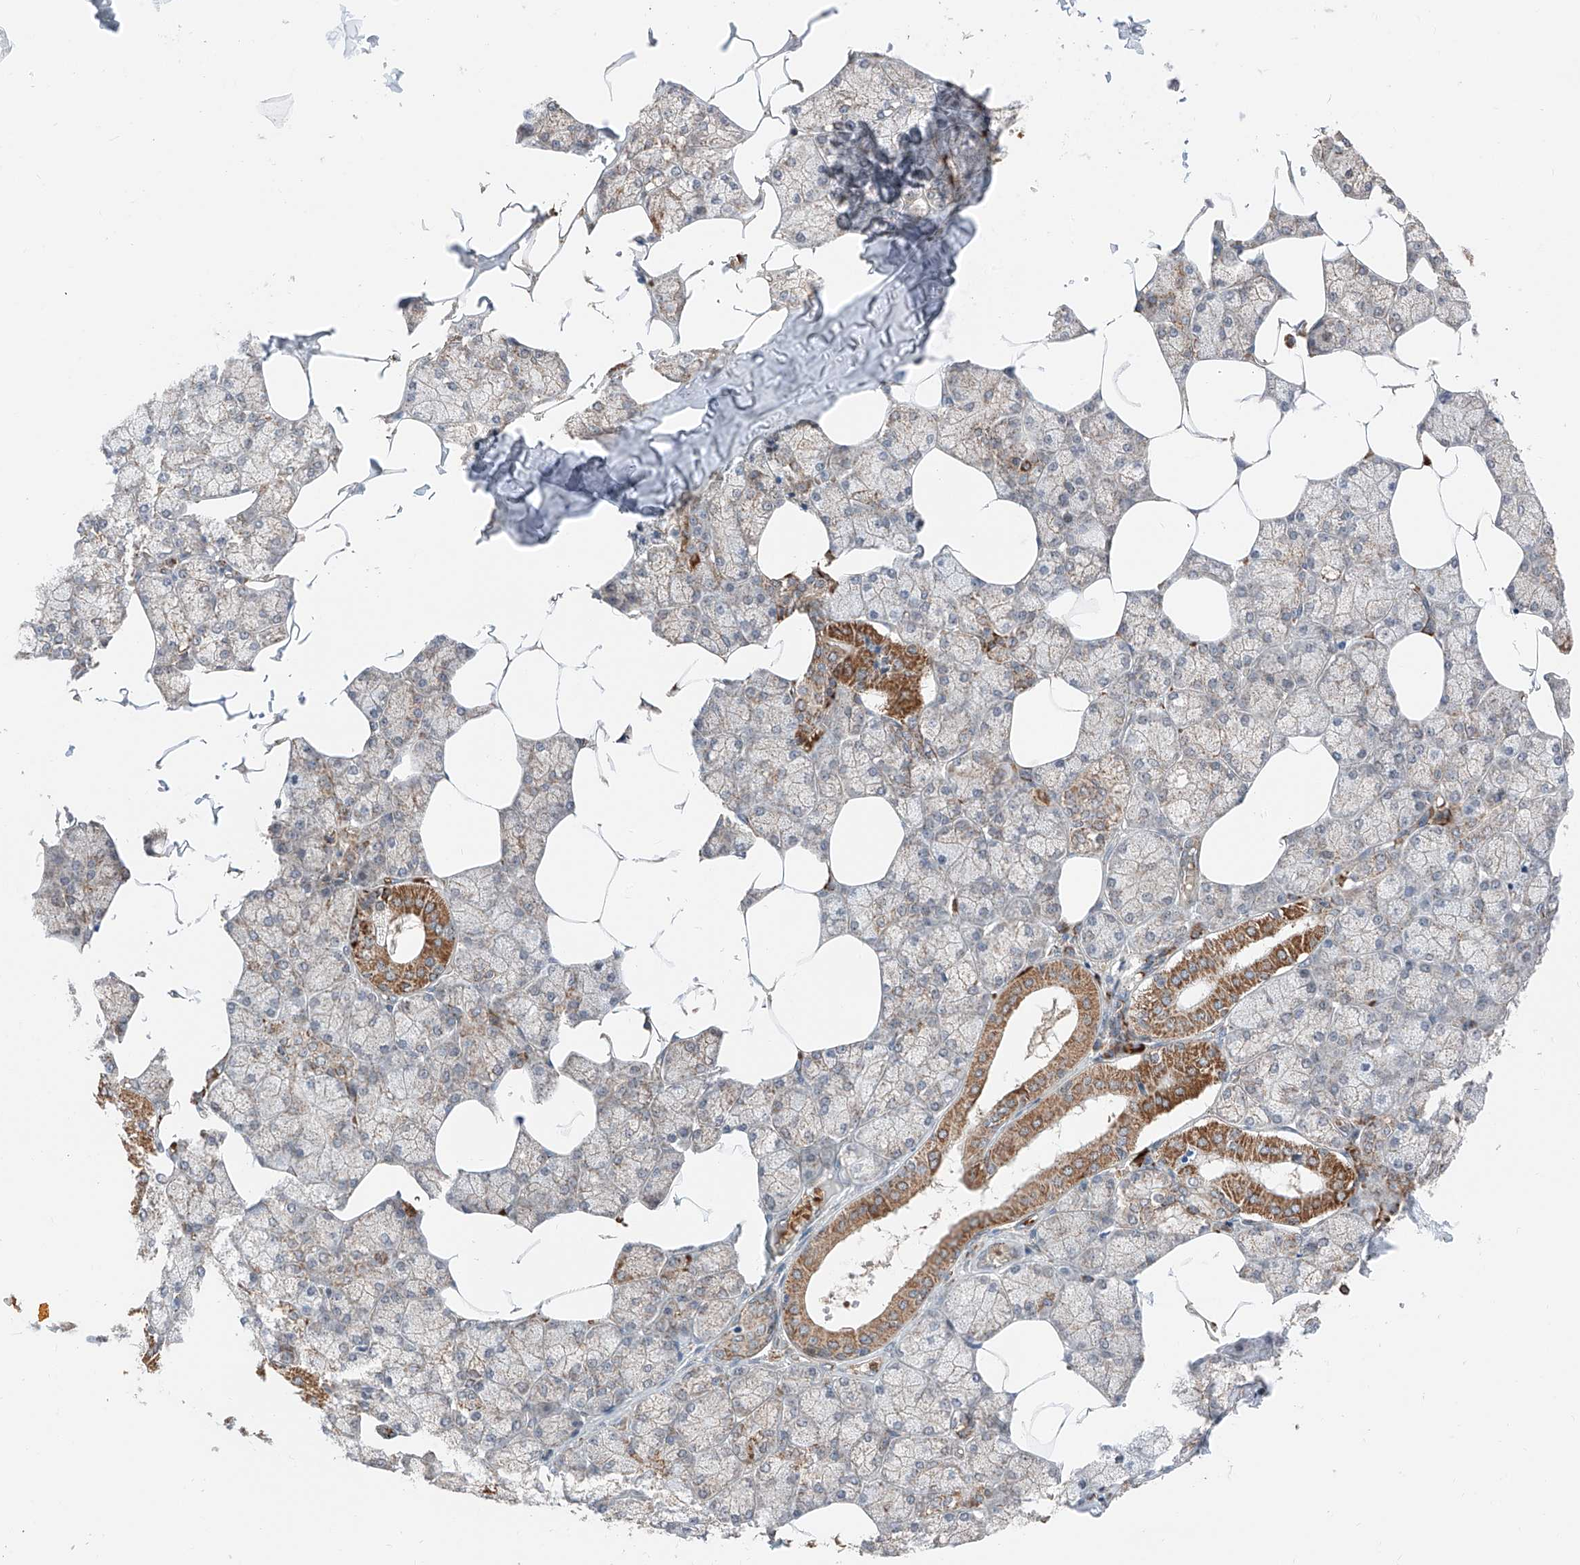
{"staining": {"intensity": "moderate", "quantity": "25%-75%", "location": "cytoplasmic/membranous"}, "tissue": "salivary gland", "cell_type": "Glandular cells", "image_type": "normal", "snomed": [{"axis": "morphology", "description": "Normal tissue, NOS"}, {"axis": "topography", "description": "Salivary gland"}], "caption": "A brown stain highlights moderate cytoplasmic/membranous staining of a protein in glandular cells of benign human salivary gland. (DAB IHC, brown staining for protein, blue staining for nuclei).", "gene": "ZSCAN29", "patient": {"sex": "male", "age": 62}}